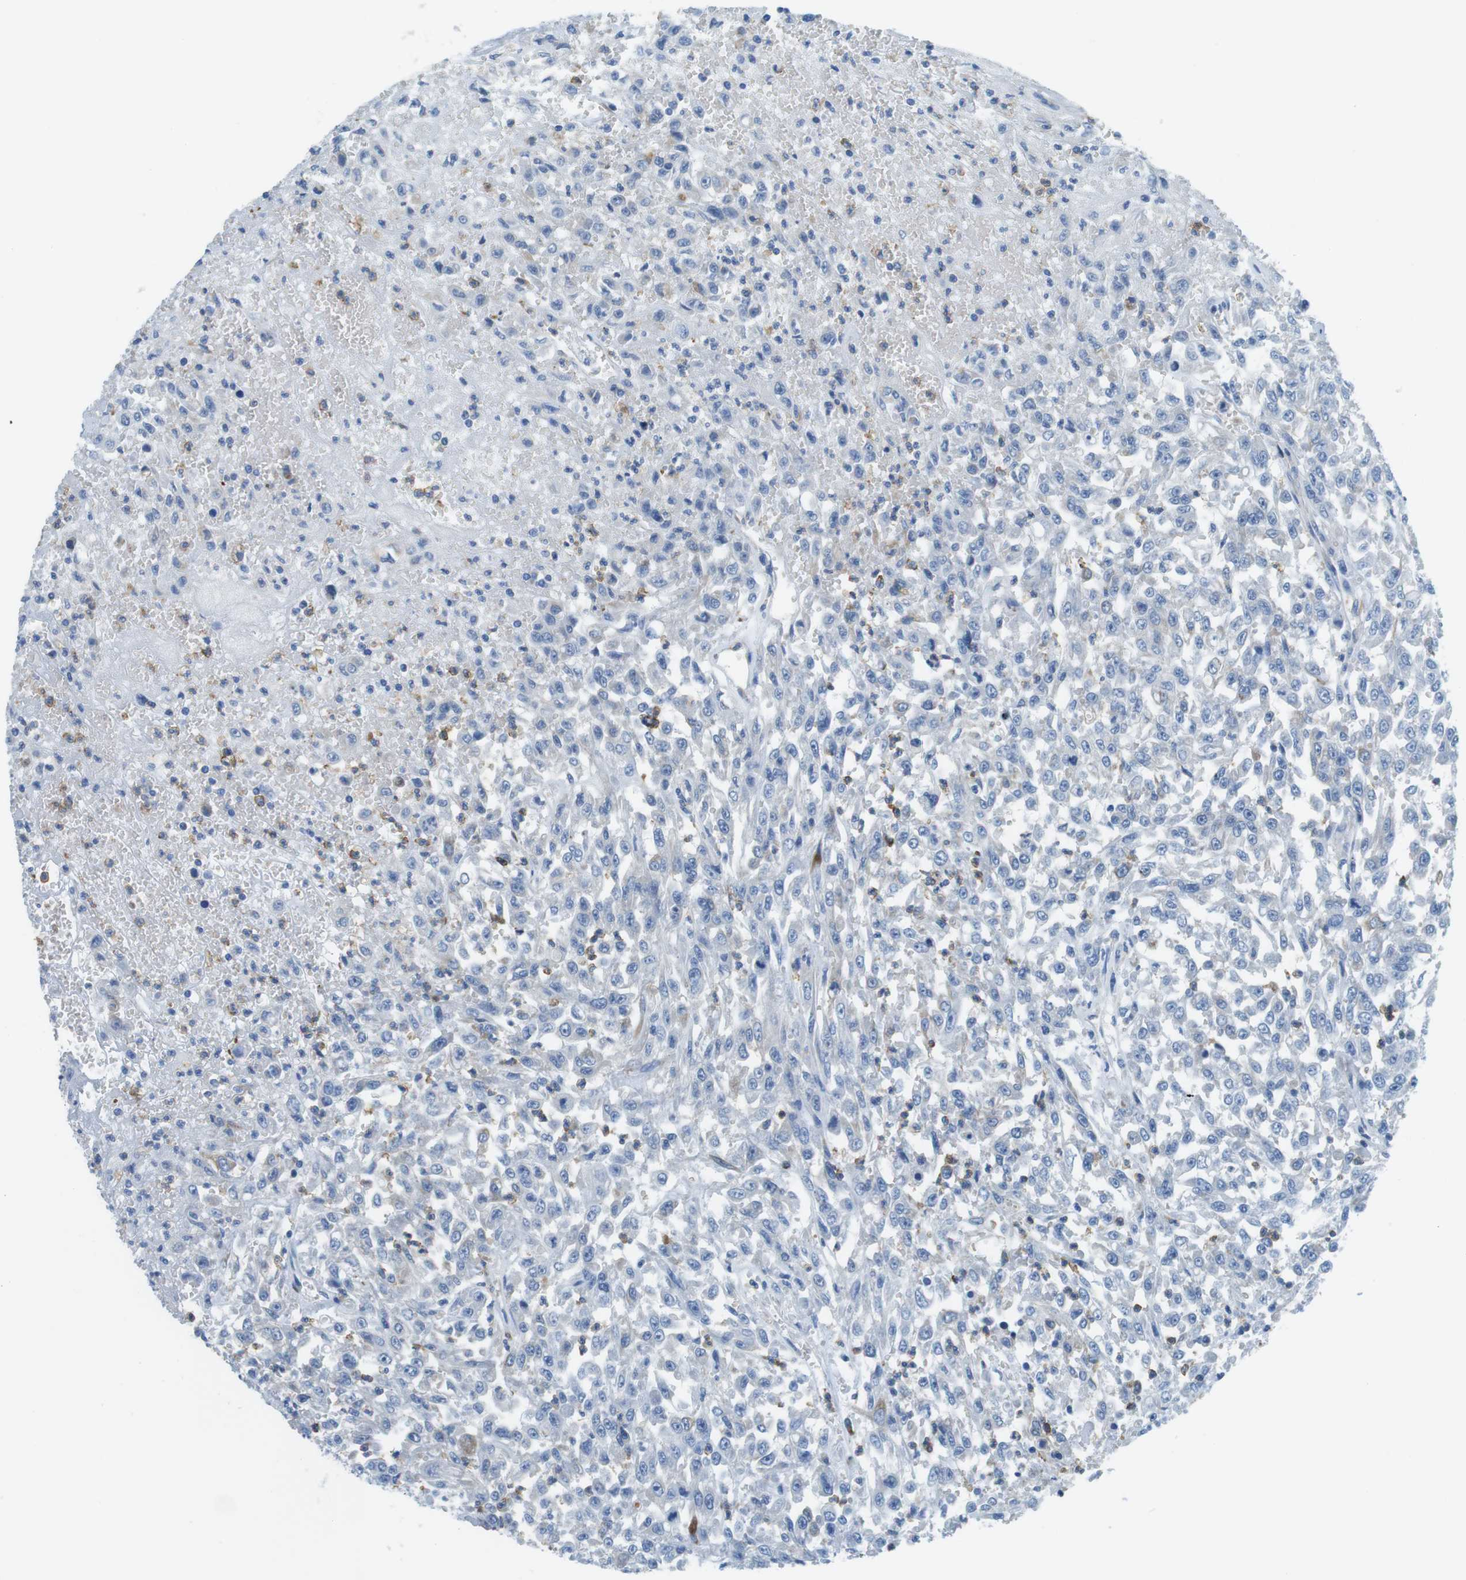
{"staining": {"intensity": "negative", "quantity": "none", "location": "none"}, "tissue": "urothelial cancer", "cell_type": "Tumor cells", "image_type": "cancer", "snomed": [{"axis": "morphology", "description": "Urothelial carcinoma, High grade"}, {"axis": "topography", "description": "Urinary bladder"}], "caption": "This photomicrograph is of urothelial carcinoma (high-grade) stained with immunohistochemistry to label a protein in brown with the nuclei are counter-stained blue. There is no positivity in tumor cells.", "gene": "EMP2", "patient": {"sex": "male", "age": 46}}